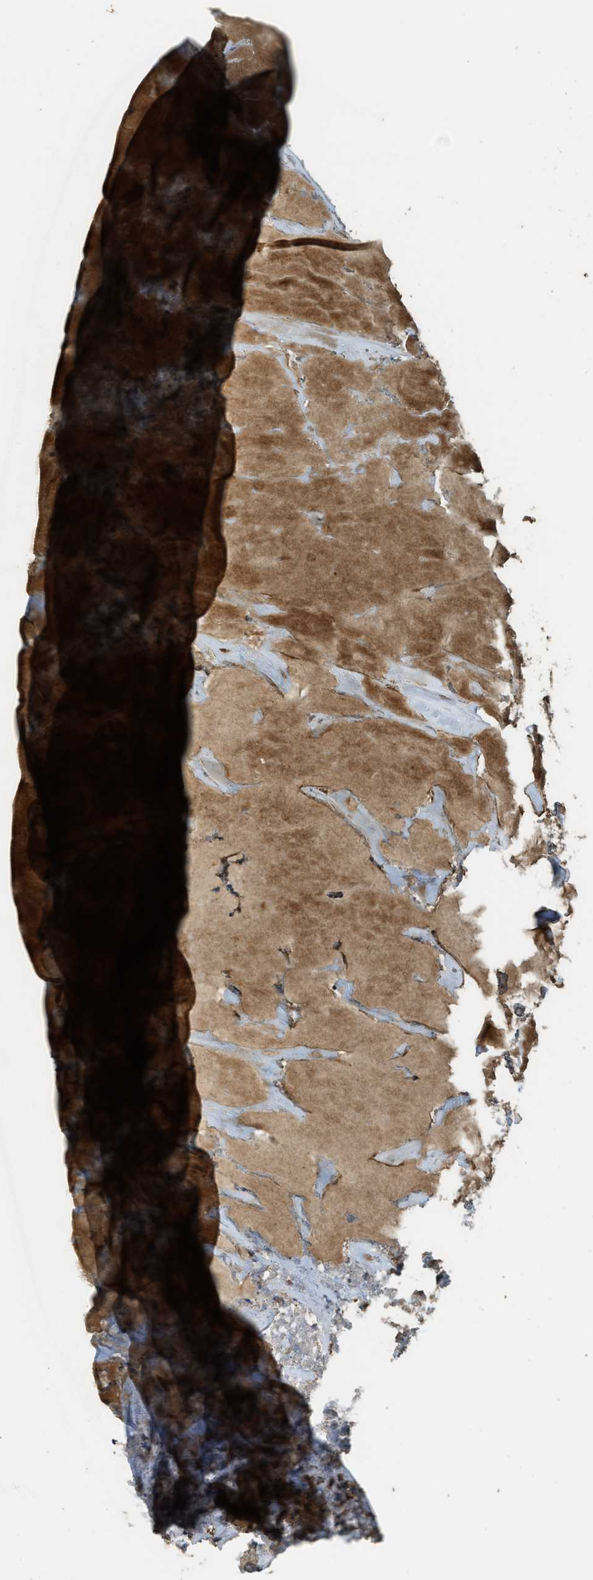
{"staining": {"intensity": "moderate", "quantity": ">75%", "location": "cytoplasmic/membranous,nuclear"}, "tissue": "urothelial cancer", "cell_type": "Tumor cells", "image_type": "cancer", "snomed": [{"axis": "morphology", "description": "Urothelial carcinoma, High grade"}, {"axis": "topography", "description": "Urinary bladder"}], "caption": "Human high-grade urothelial carcinoma stained with a brown dye displays moderate cytoplasmic/membranous and nuclear positive staining in about >75% of tumor cells.", "gene": "PPP6R3", "patient": {"sex": "male", "age": 66}}